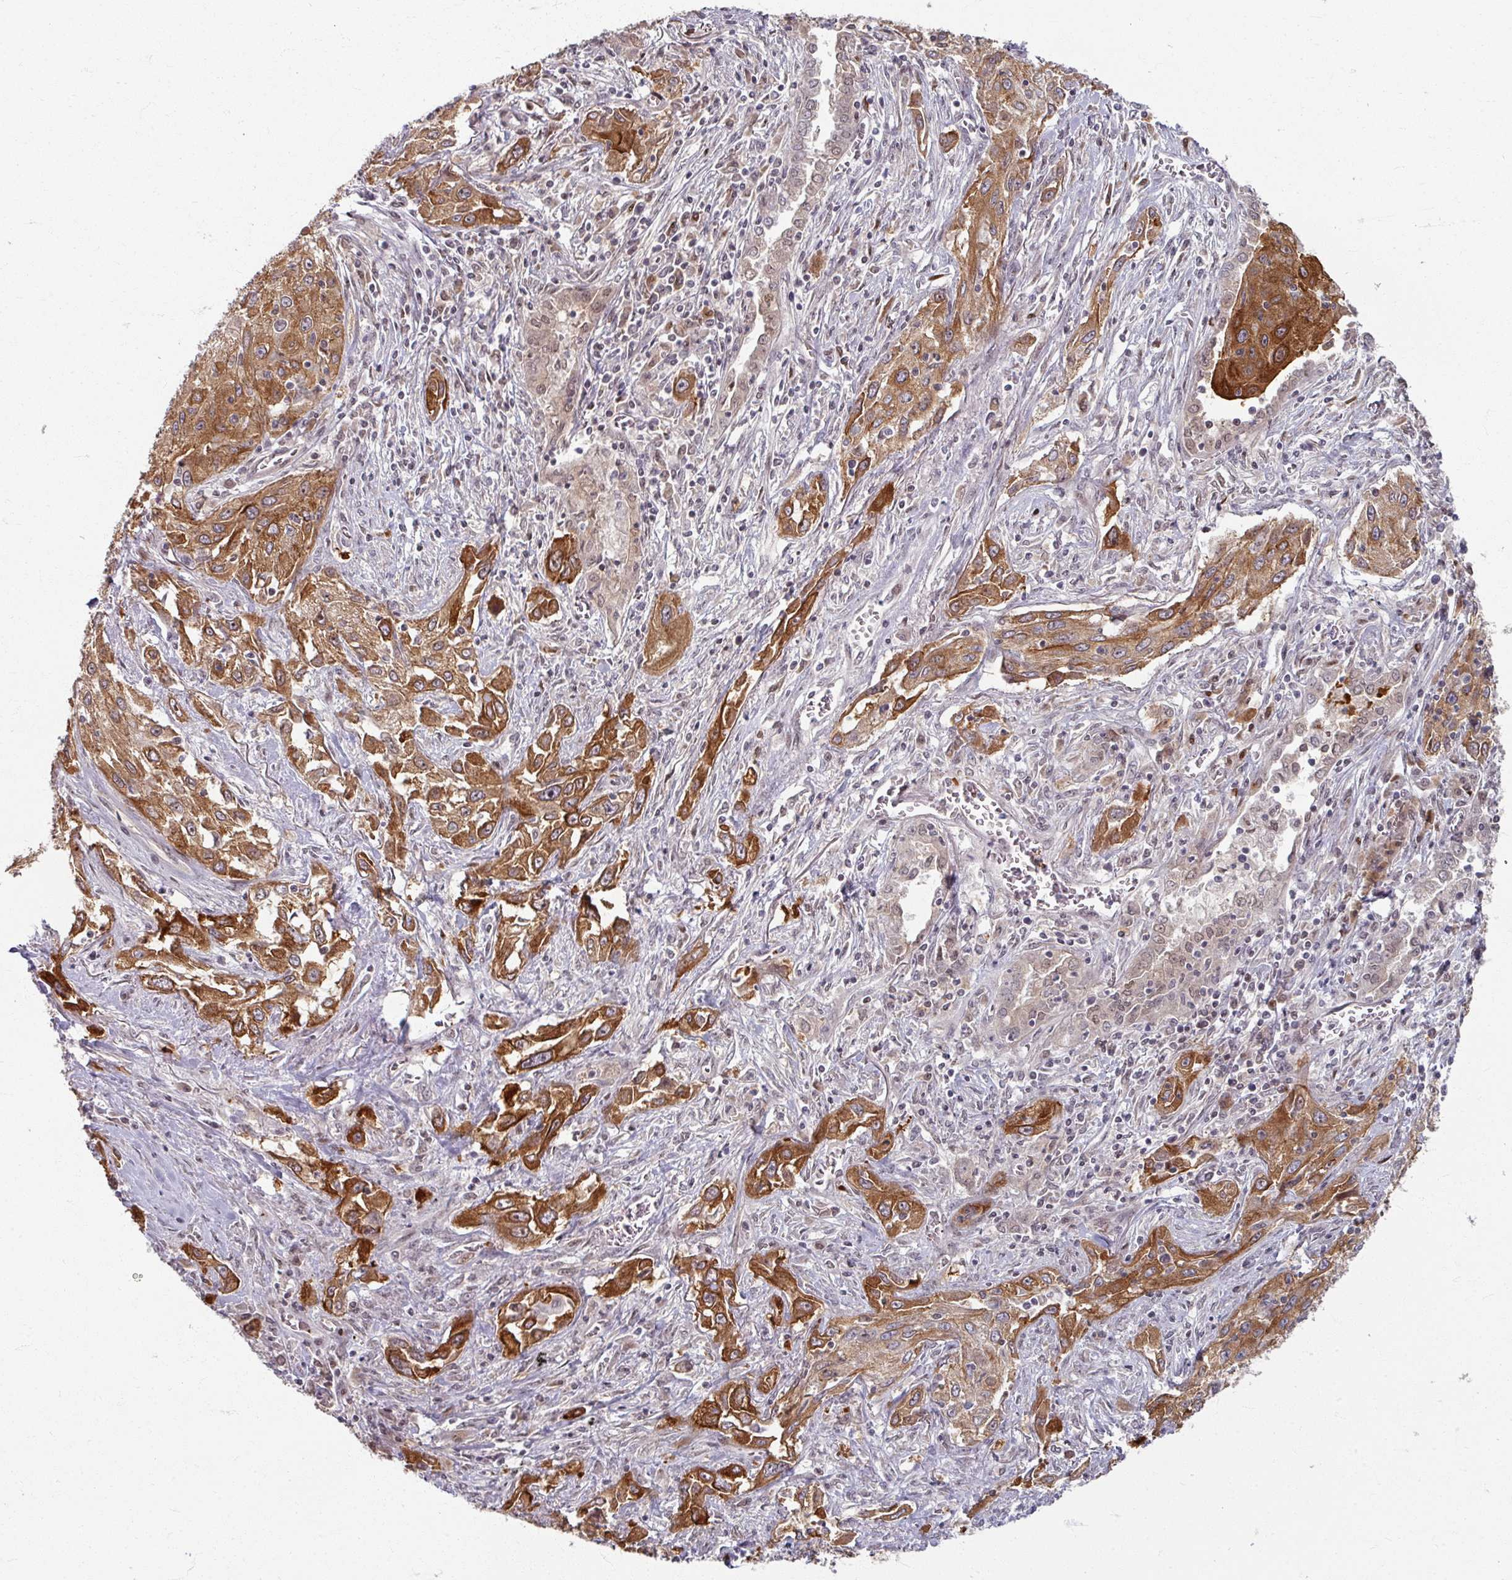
{"staining": {"intensity": "strong", "quantity": ">75%", "location": "cytoplasmic/membranous"}, "tissue": "lung cancer", "cell_type": "Tumor cells", "image_type": "cancer", "snomed": [{"axis": "morphology", "description": "Squamous cell carcinoma, NOS"}, {"axis": "topography", "description": "Lung"}], "caption": "This is a photomicrograph of IHC staining of squamous cell carcinoma (lung), which shows strong staining in the cytoplasmic/membranous of tumor cells.", "gene": "KLC3", "patient": {"sex": "female", "age": 69}}